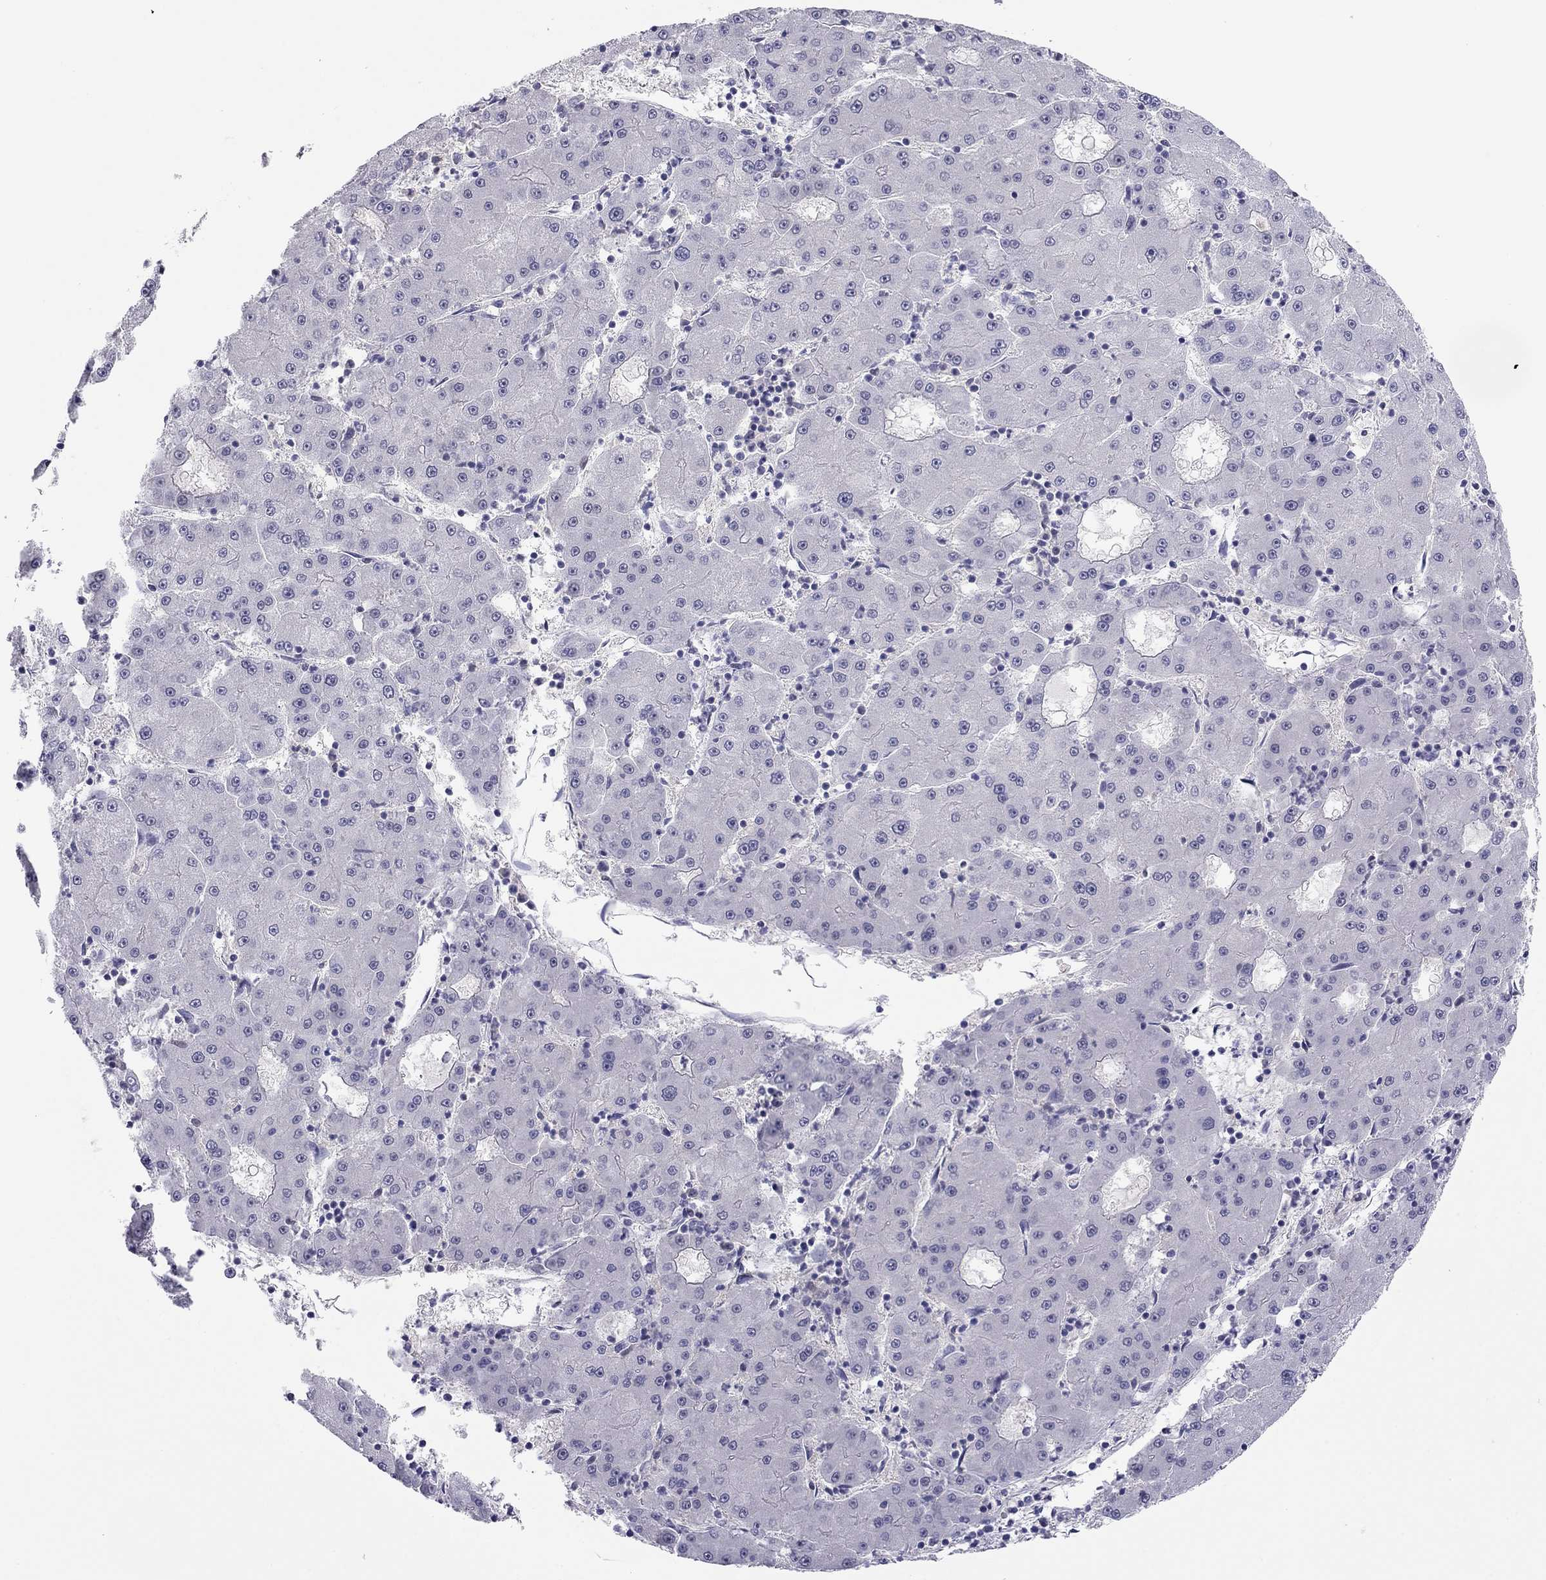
{"staining": {"intensity": "negative", "quantity": "none", "location": "none"}, "tissue": "liver cancer", "cell_type": "Tumor cells", "image_type": "cancer", "snomed": [{"axis": "morphology", "description": "Carcinoma, Hepatocellular, NOS"}, {"axis": "topography", "description": "Liver"}], "caption": "Tumor cells show no significant protein staining in liver cancer (hepatocellular carcinoma).", "gene": "DOT1L", "patient": {"sex": "male", "age": 73}}